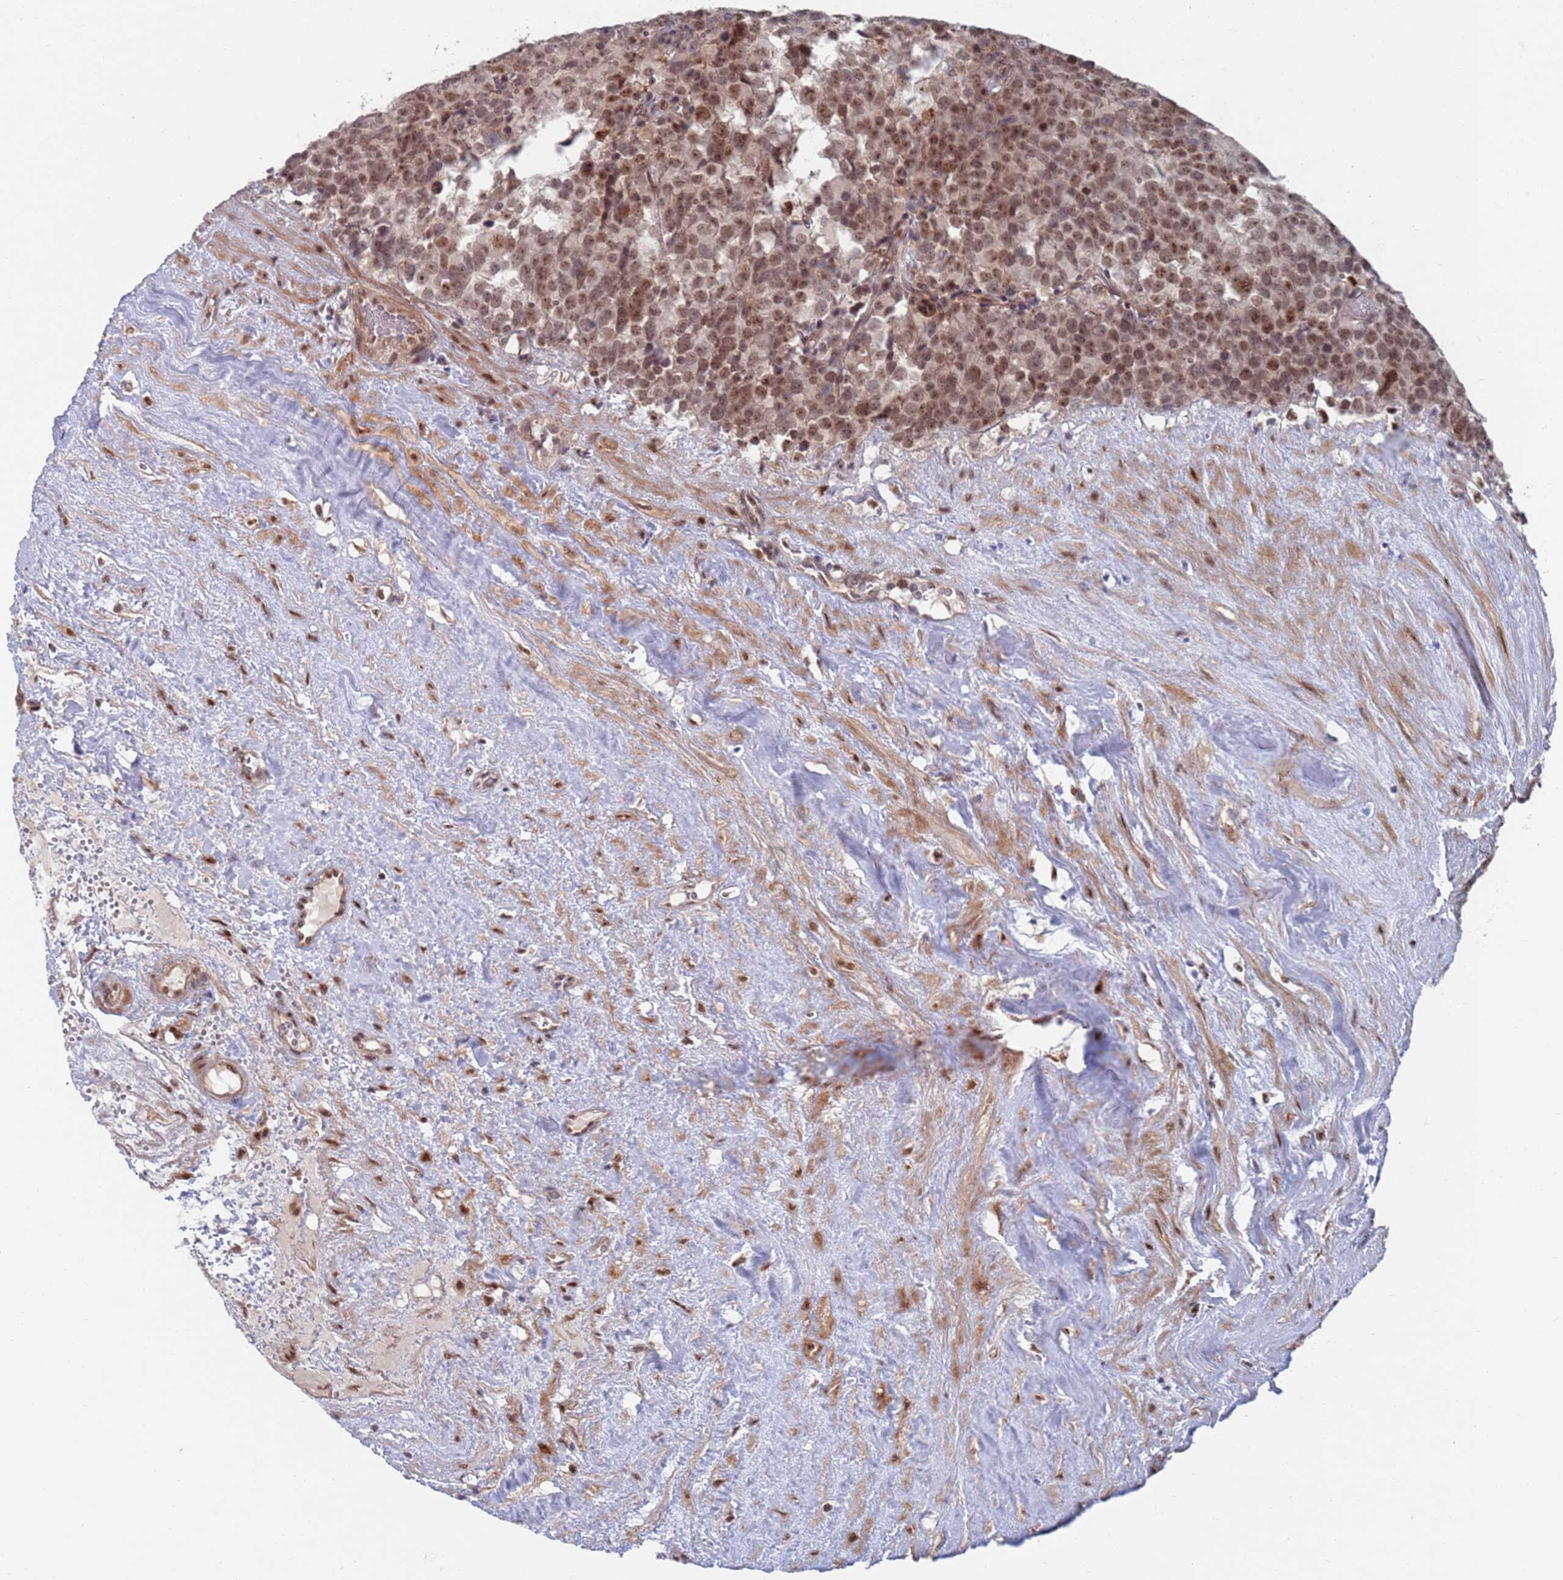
{"staining": {"intensity": "moderate", "quantity": ">75%", "location": "nuclear"}, "tissue": "testis cancer", "cell_type": "Tumor cells", "image_type": "cancer", "snomed": [{"axis": "morphology", "description": "Seminoma, NOS"}, {"axis": "topography", "description": "Testis"}], "caption": "Testis cancer stained with DAB (3,3'-diaminobenzidine) immunohistochemistry exhibits medium levels of moderate nuclear expression in about >75% of tumor cells.", "gene": "RPP25", "patient": {"sex": "male", "age": 71}}